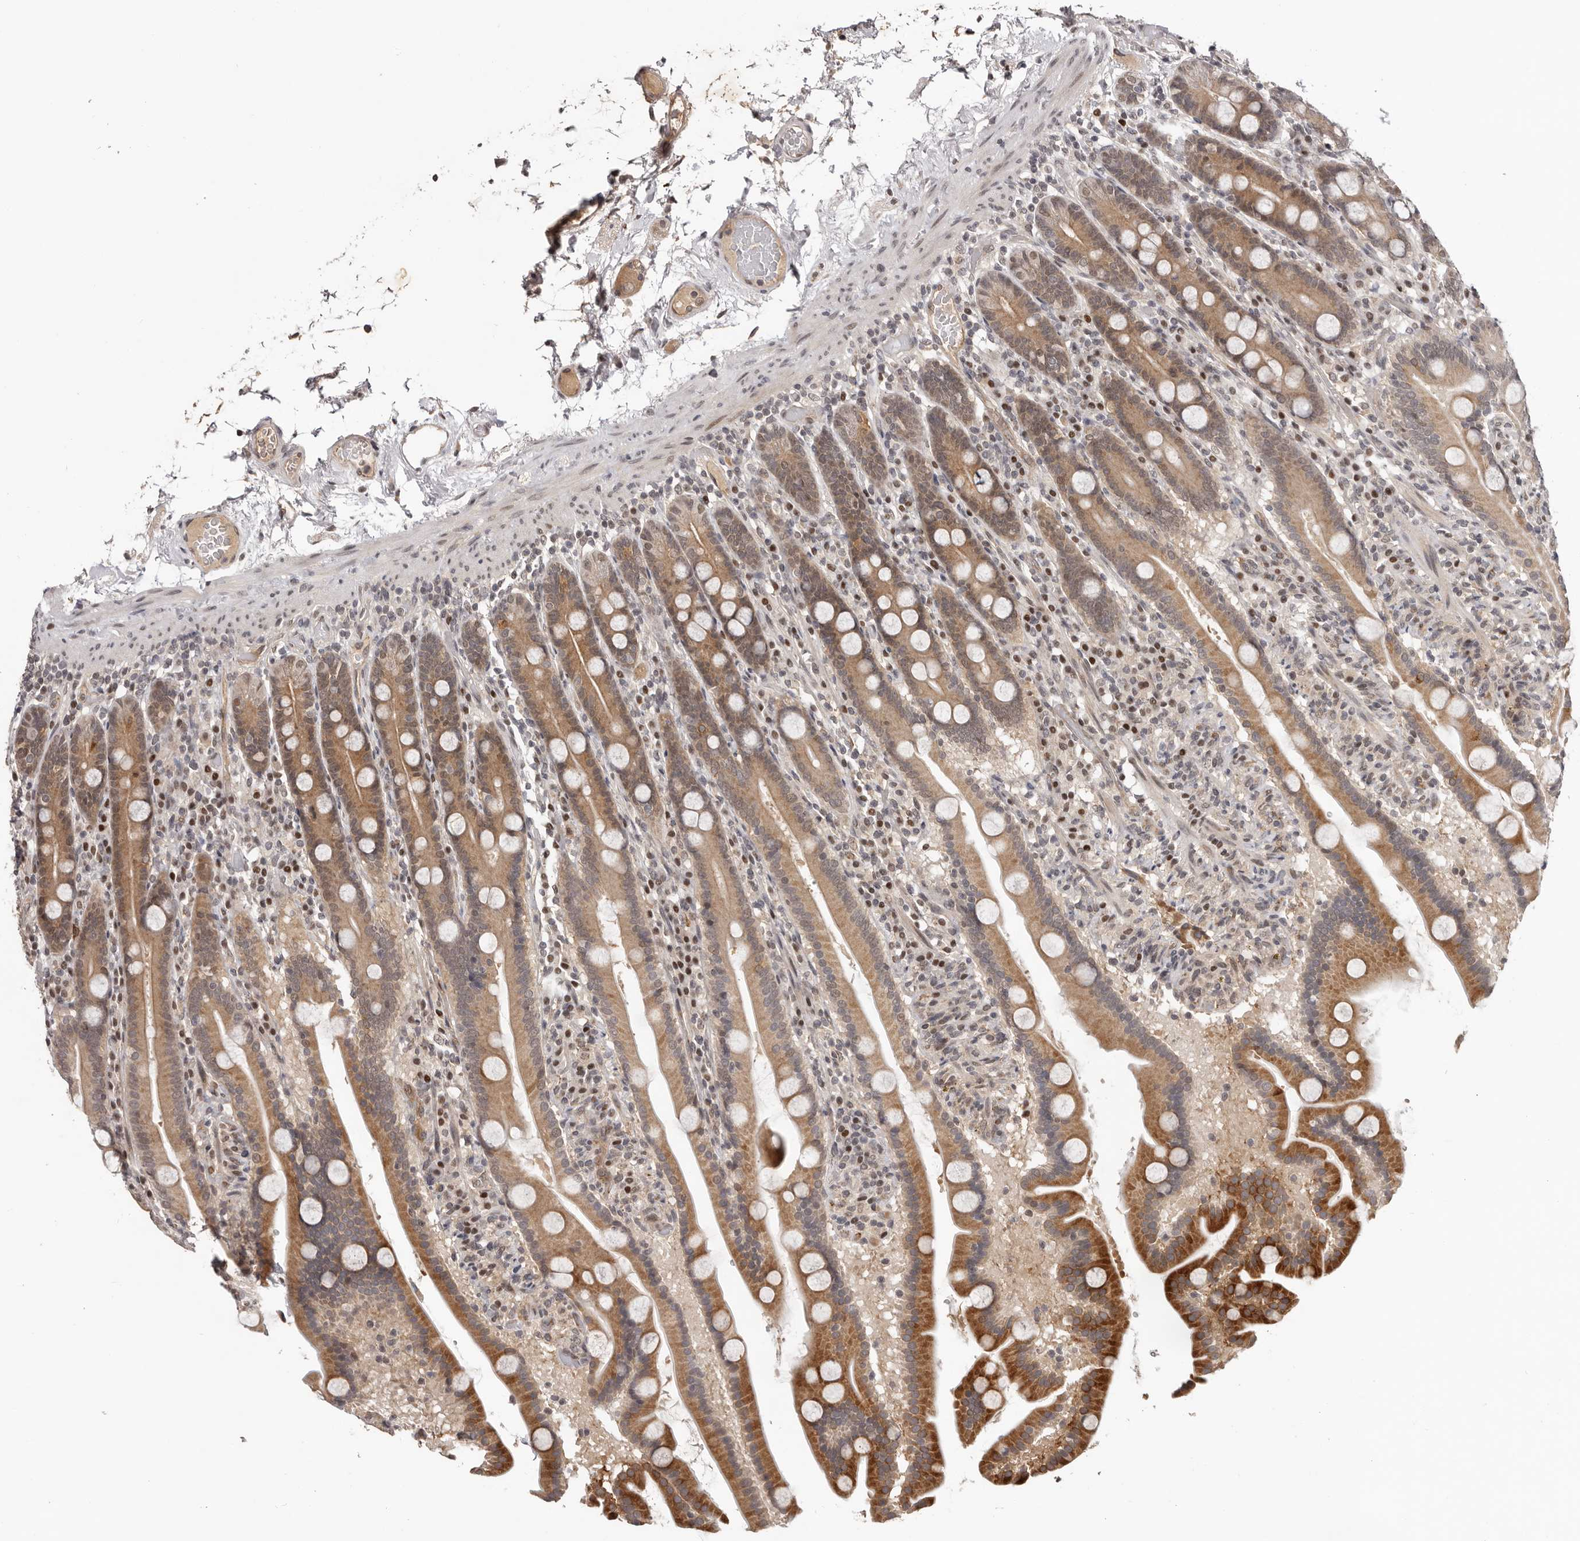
{"staining": {"intensity": "moderate", "quantity": ">75%", "location": "cytoplasmic/membranous"}, "tissue": "duodenum", "cell_type": "Glandular cells", "image_type": "normal", "snomed": [{"axis": "morphology", "description": "Normal tissue, NOS"}, {"axis": "topography", "description": "Duodenum"}], "caption": "This is an image of immunohistochemistry staining of benign duodenum, which shows moderate positivity in the cytoplasmic/membranous of glandular cells.", "gene": "TBX5", "patient": {"sex": "male", "age": 55}}